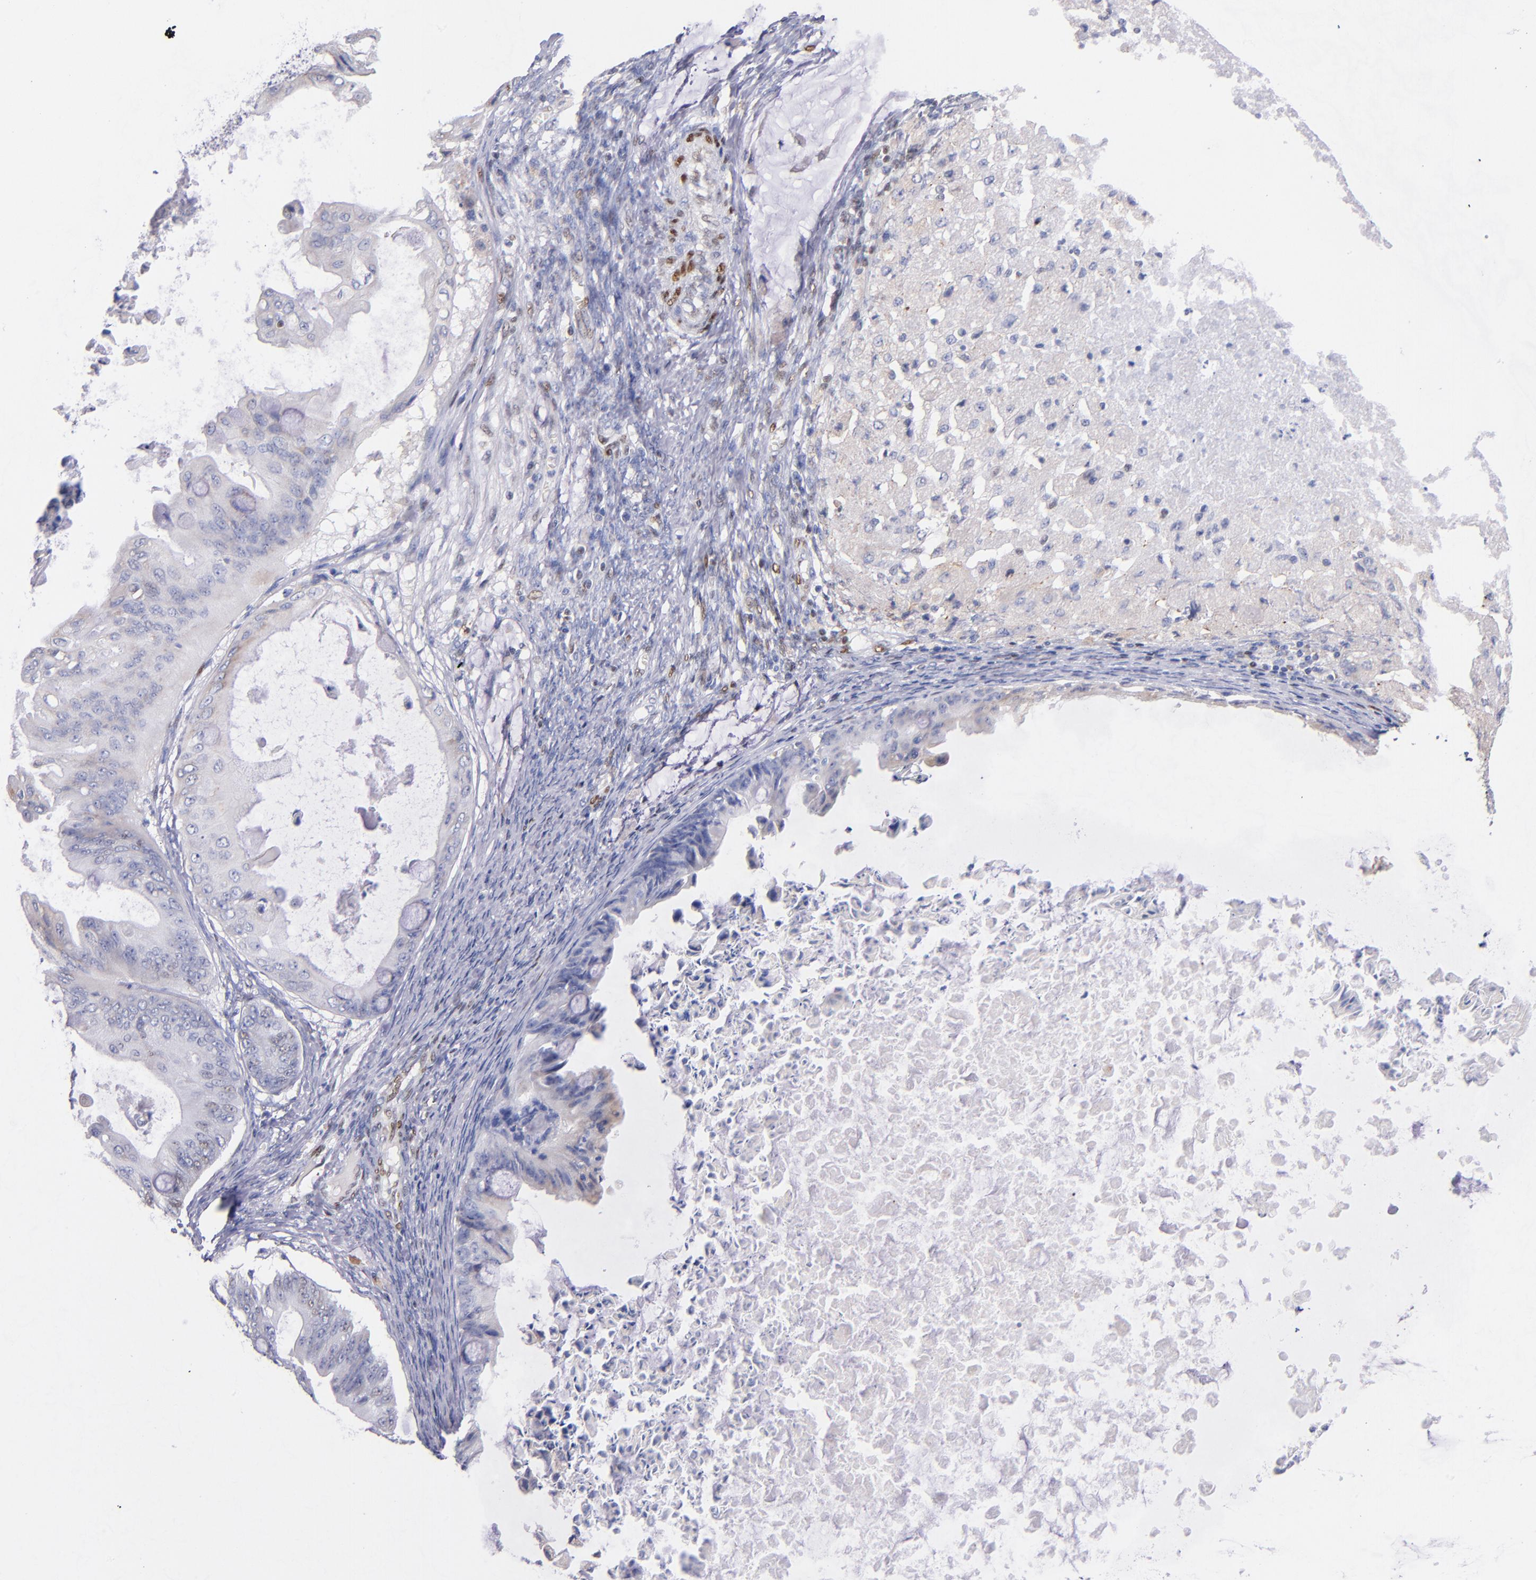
{"staining": {"intensity": "negative", "quantity": "none", "location": "none"}, "tissue": "ovarian cancer", "cell_type": "Tumor cells", "image_type": "cancer", "snomed": [{"axis": "morphology", "description": "Cystadenocarcinoma, mucinous, NOS"}, {"axis": "topography", "description": "Ovary"}], "caption": "The immunohistochemistry (IHC) histopathology image has no significant staining in tumor cells of ovarian cancer (mucinous cystadenocarcinoma) tissue.", "gene": "SRF", "patient": {"sex": "female", "age": 37}}